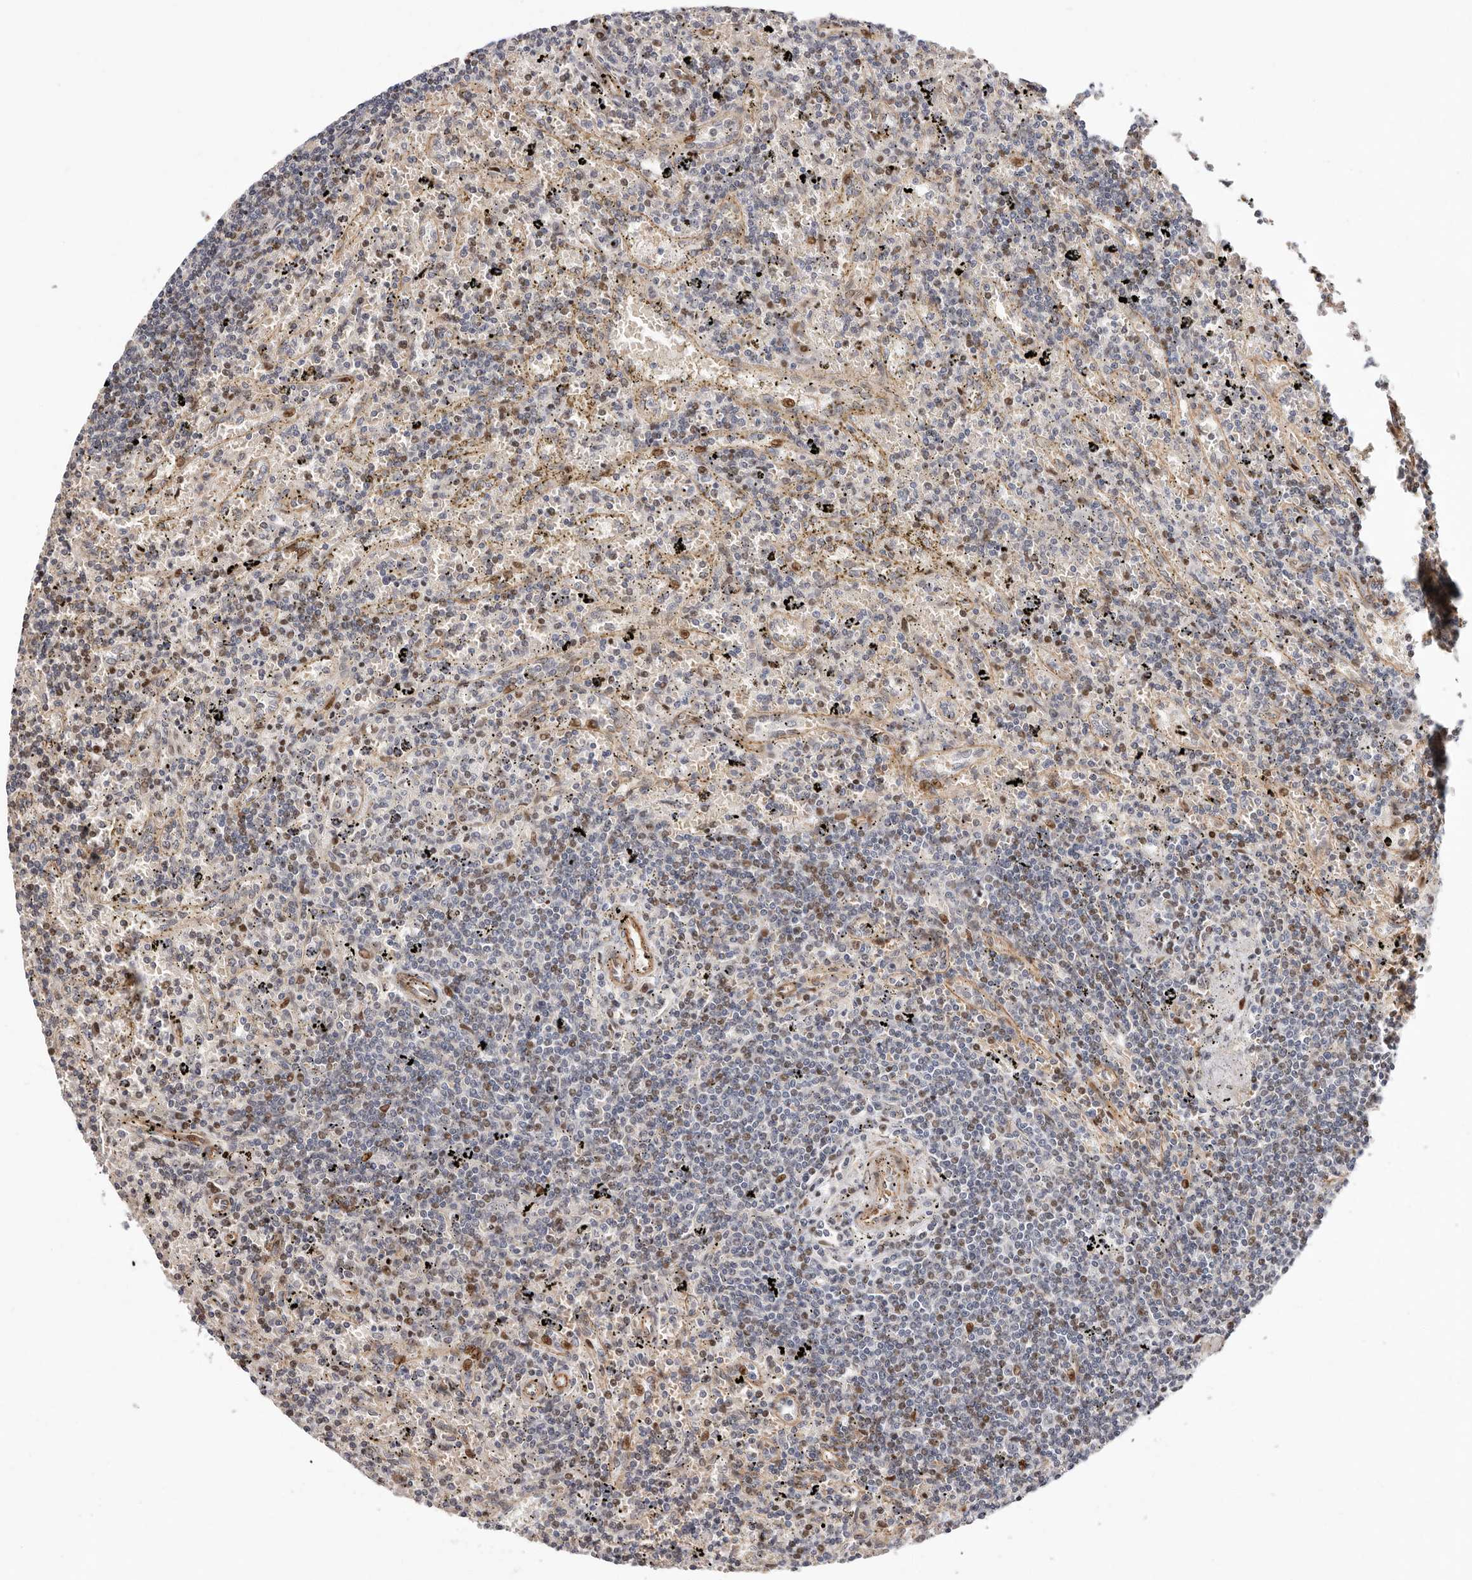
{"staining": {"intensity": "weak", "quantity": "25%-75%", "location": "nuclear"}, "tissue": "lymphoma", "cell_type": "Tumor cells", "image_type": "cancer", "snomed": [{"axis": "morphology", "description": "Malignant lymphoma, non-Hodgkin's type, Low grade"}, {"axis": "topography", "description": "Spleen"}], "caption": "High-power microscopy captured an immunohistochemistry histopathology image of malignant lymphoma, non-Hodgkin's type (low-grade), revealing weak nuclear positivity in approximately 25%-75% of tumor cells. Nuclei are stained in blue.", "gene": "EPHX3", "patient": {"sex": "male", "age": 76}}